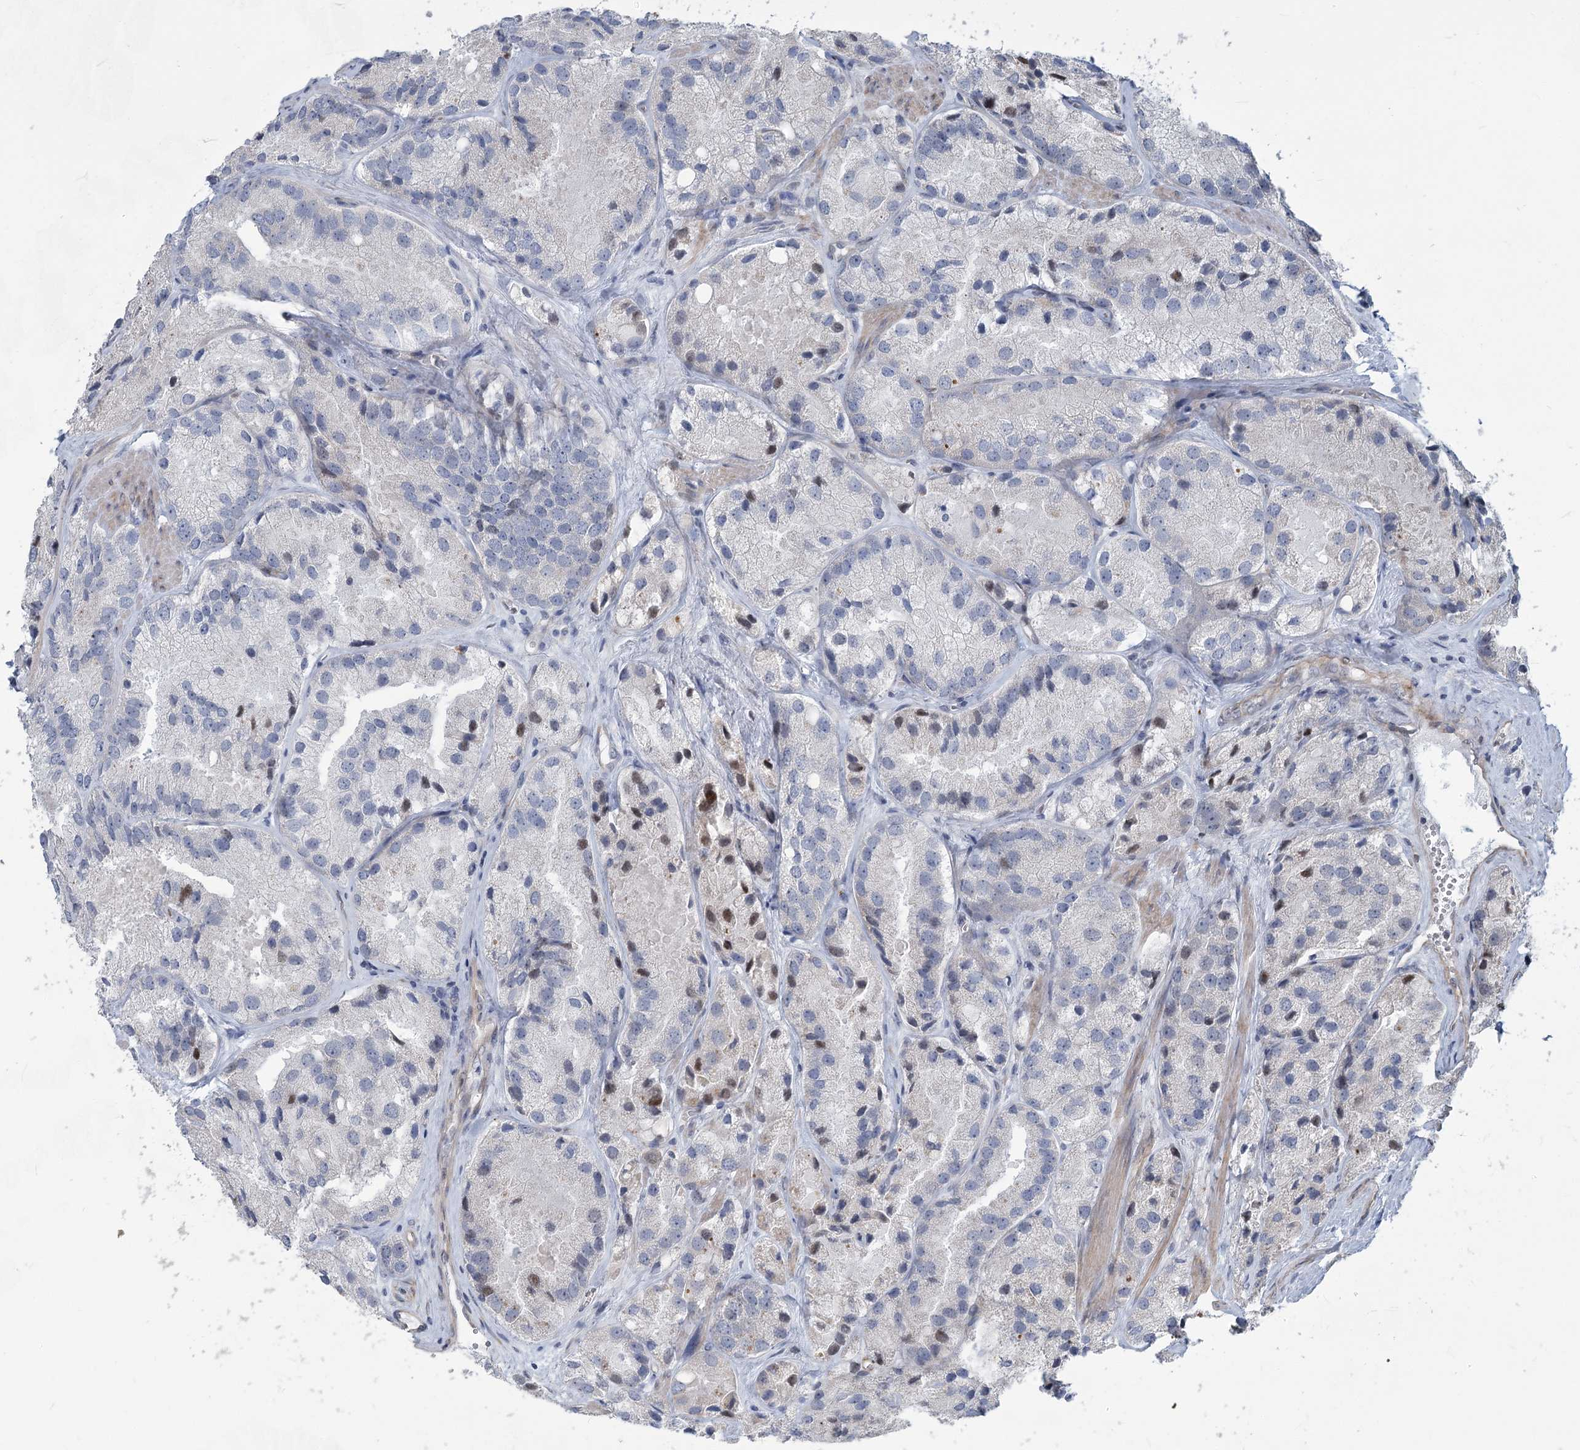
{"staining": {"intensity": "moderate", "quantity": "<25%", "location": "nuclear"}, "tissue": "prostate cancer", "cell_type": "Tumor cells", "image_type": "cancer", "snomed": [{"axis": "morphology", "description": "Adenocarcinoma, High grade"}, {"axis": "topography", "description": "Prostate"}], "caption": "Adenocarcinoma (high-grade) (prostate) stained with a brown dye displays moderate nuclear positive positivity in approximately <25% of tumor cells.", "gene": "ABITRAM", "patient": {"sex": "male", "age": 66}}